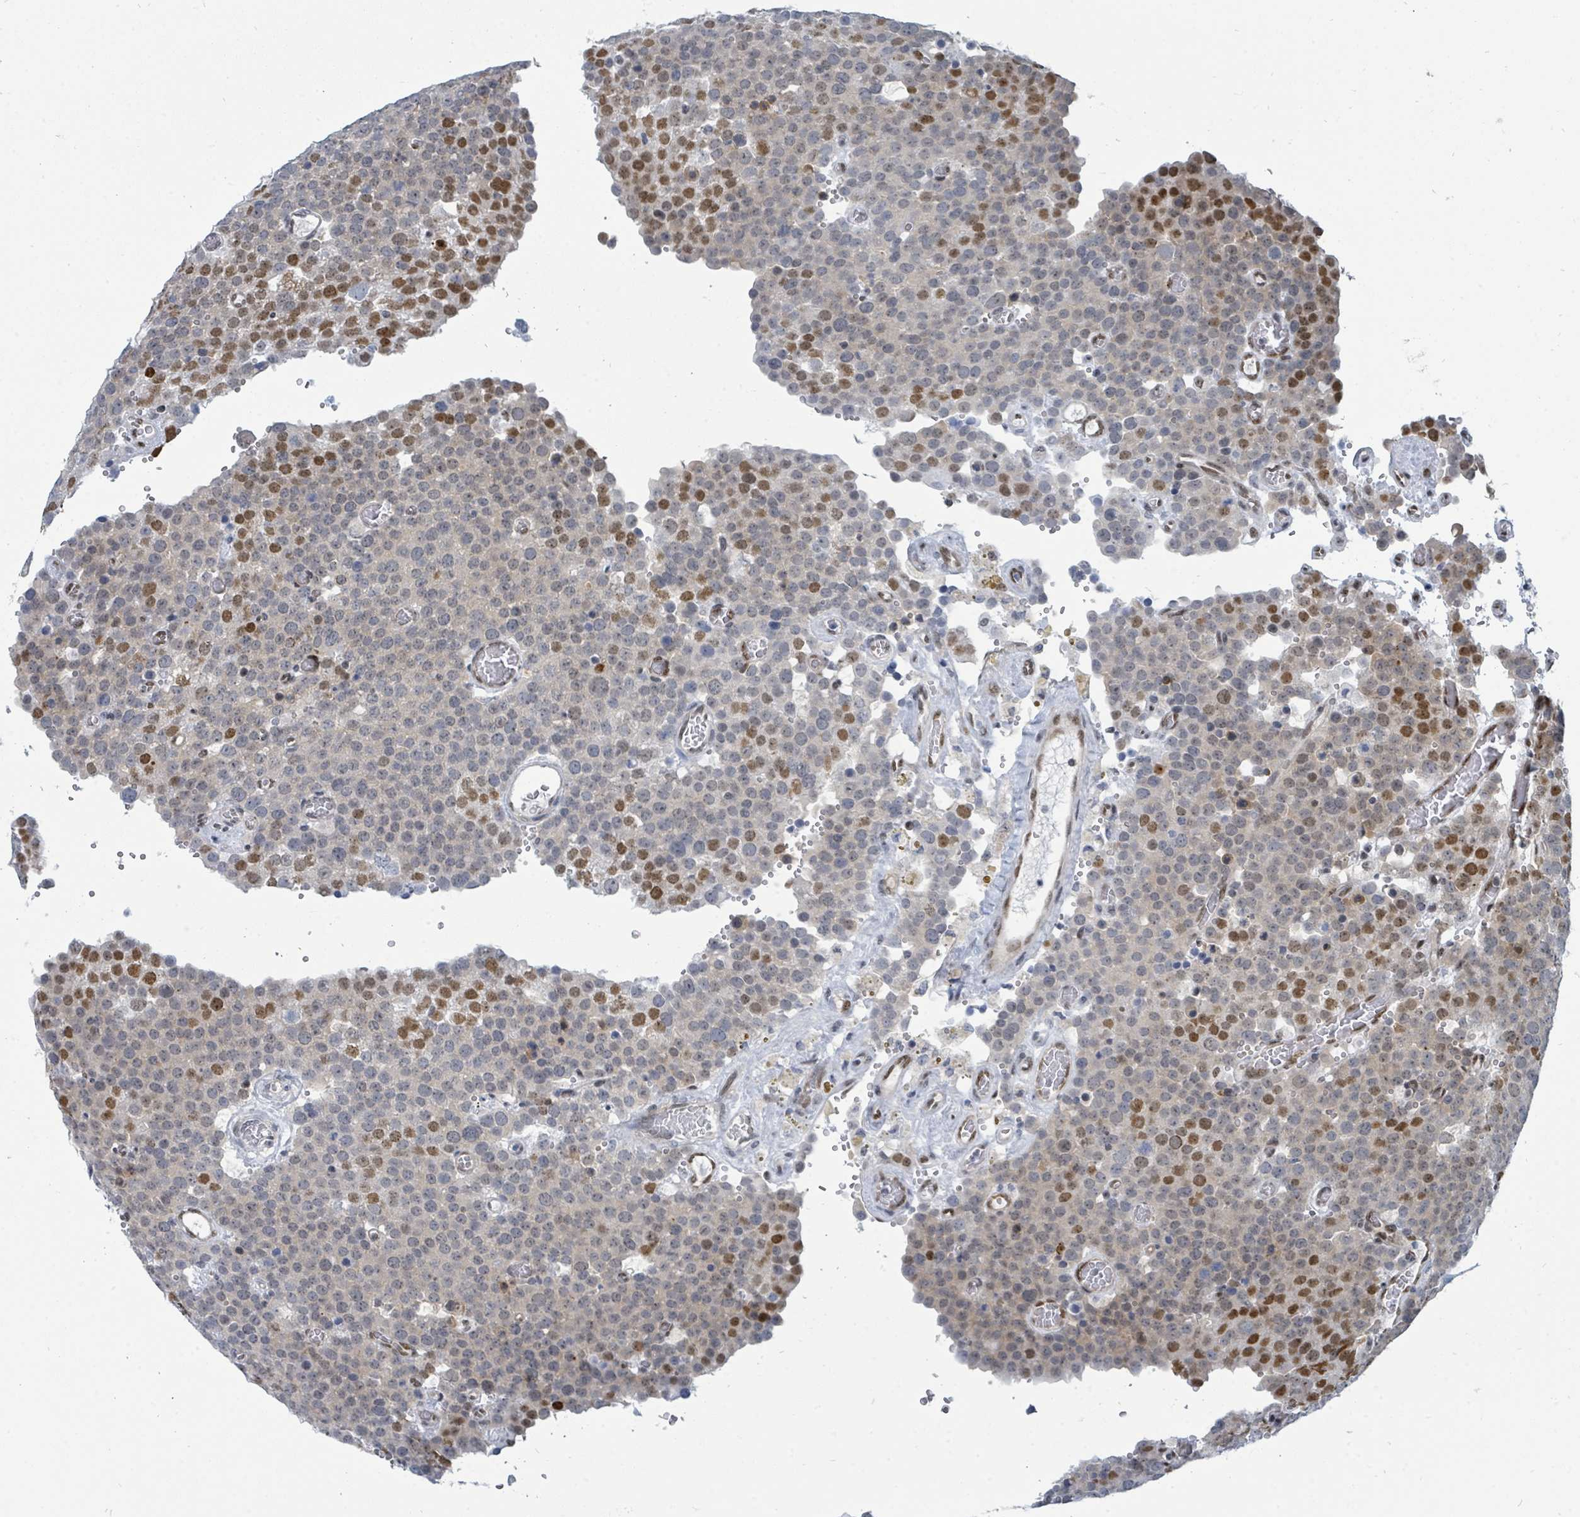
{"staining": {"intensity": "moderate", "quantity": "<25%", "location": "nuclear"}, "tissue": "testis cancer", "cell_type": "Tumor cells", "image_type": "cancer", "snomed": [{"axis": "morphology", "description": "Normal tissue, NOS"}, {"axis": "morphology", "description": "Seminoma, NOS"}, {"axis": "topography", "description": "Testis"}], "caption": "High-power microscopy captured an immunohistochemistry (IHC) micrograph of testis cancer, revealing moderate nuclear staining in about <25% of tumor cells.", "gene": "SUMO4", "patient": {"sex": "male", "age": 71}}